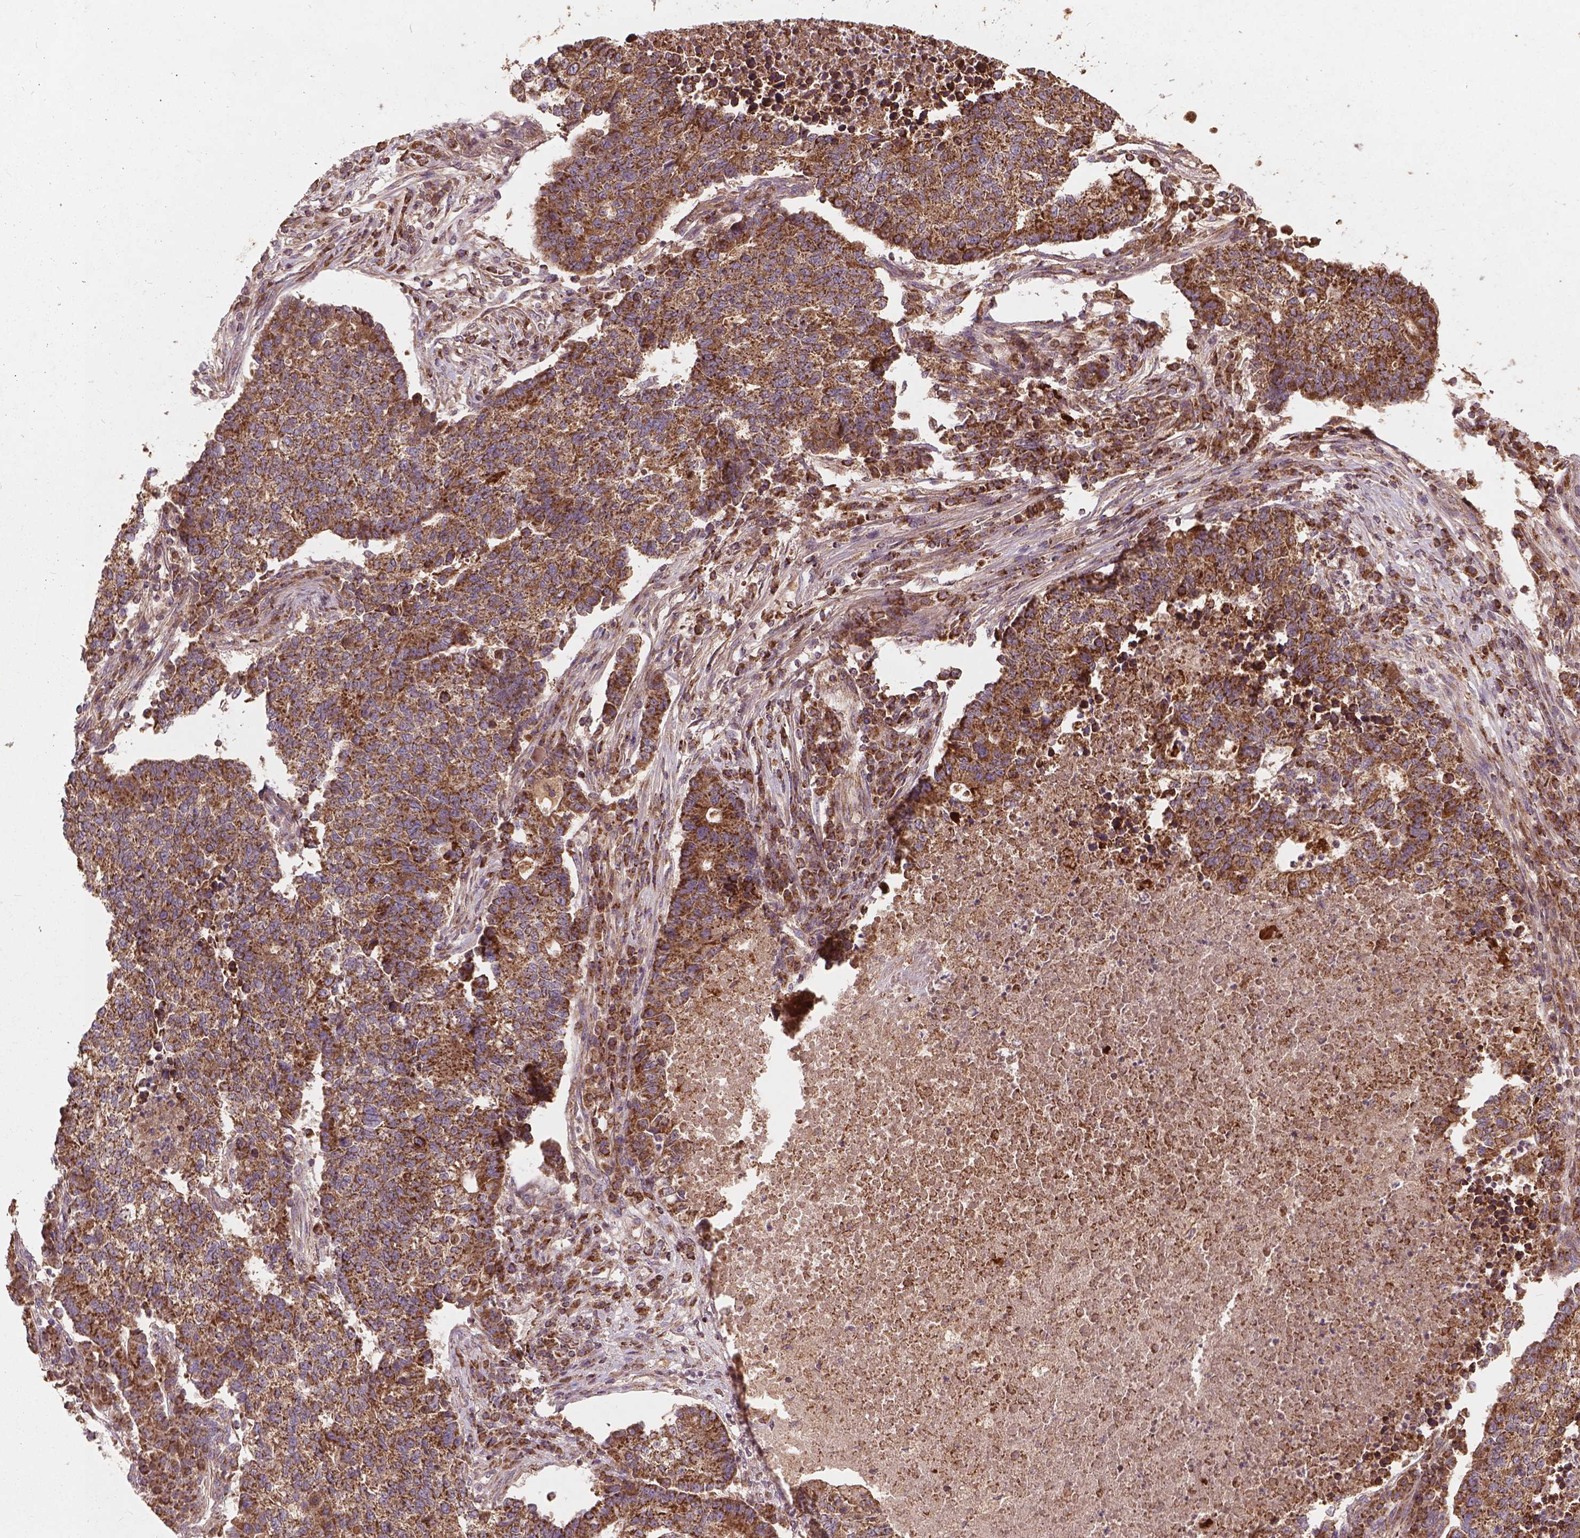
{"staining": {"intensity": "strong", "quantity": ">75%", "location": "cytoplasmic/membranous"}, "tissue": "lung cancer", "cell_type": "Tumor cells", "image_type": "cancer", "snomed": [{"axis": "morphology", "description": "Adenocarcinoma, NOS"}, {"axis": "topography", "description": "Lung"}], "caption": "Tumor cells reveal high levels of strong cytoplasmic/membranous staining in about >75% of cells in human lung adenocarcinoma. The staining was performed using DAB, with brown indicating positive protein expression. Nuclei are stained blue with hematoxylin.", "gene": "UBXN2A", "patient": {"sex": "male", "age": 57}}